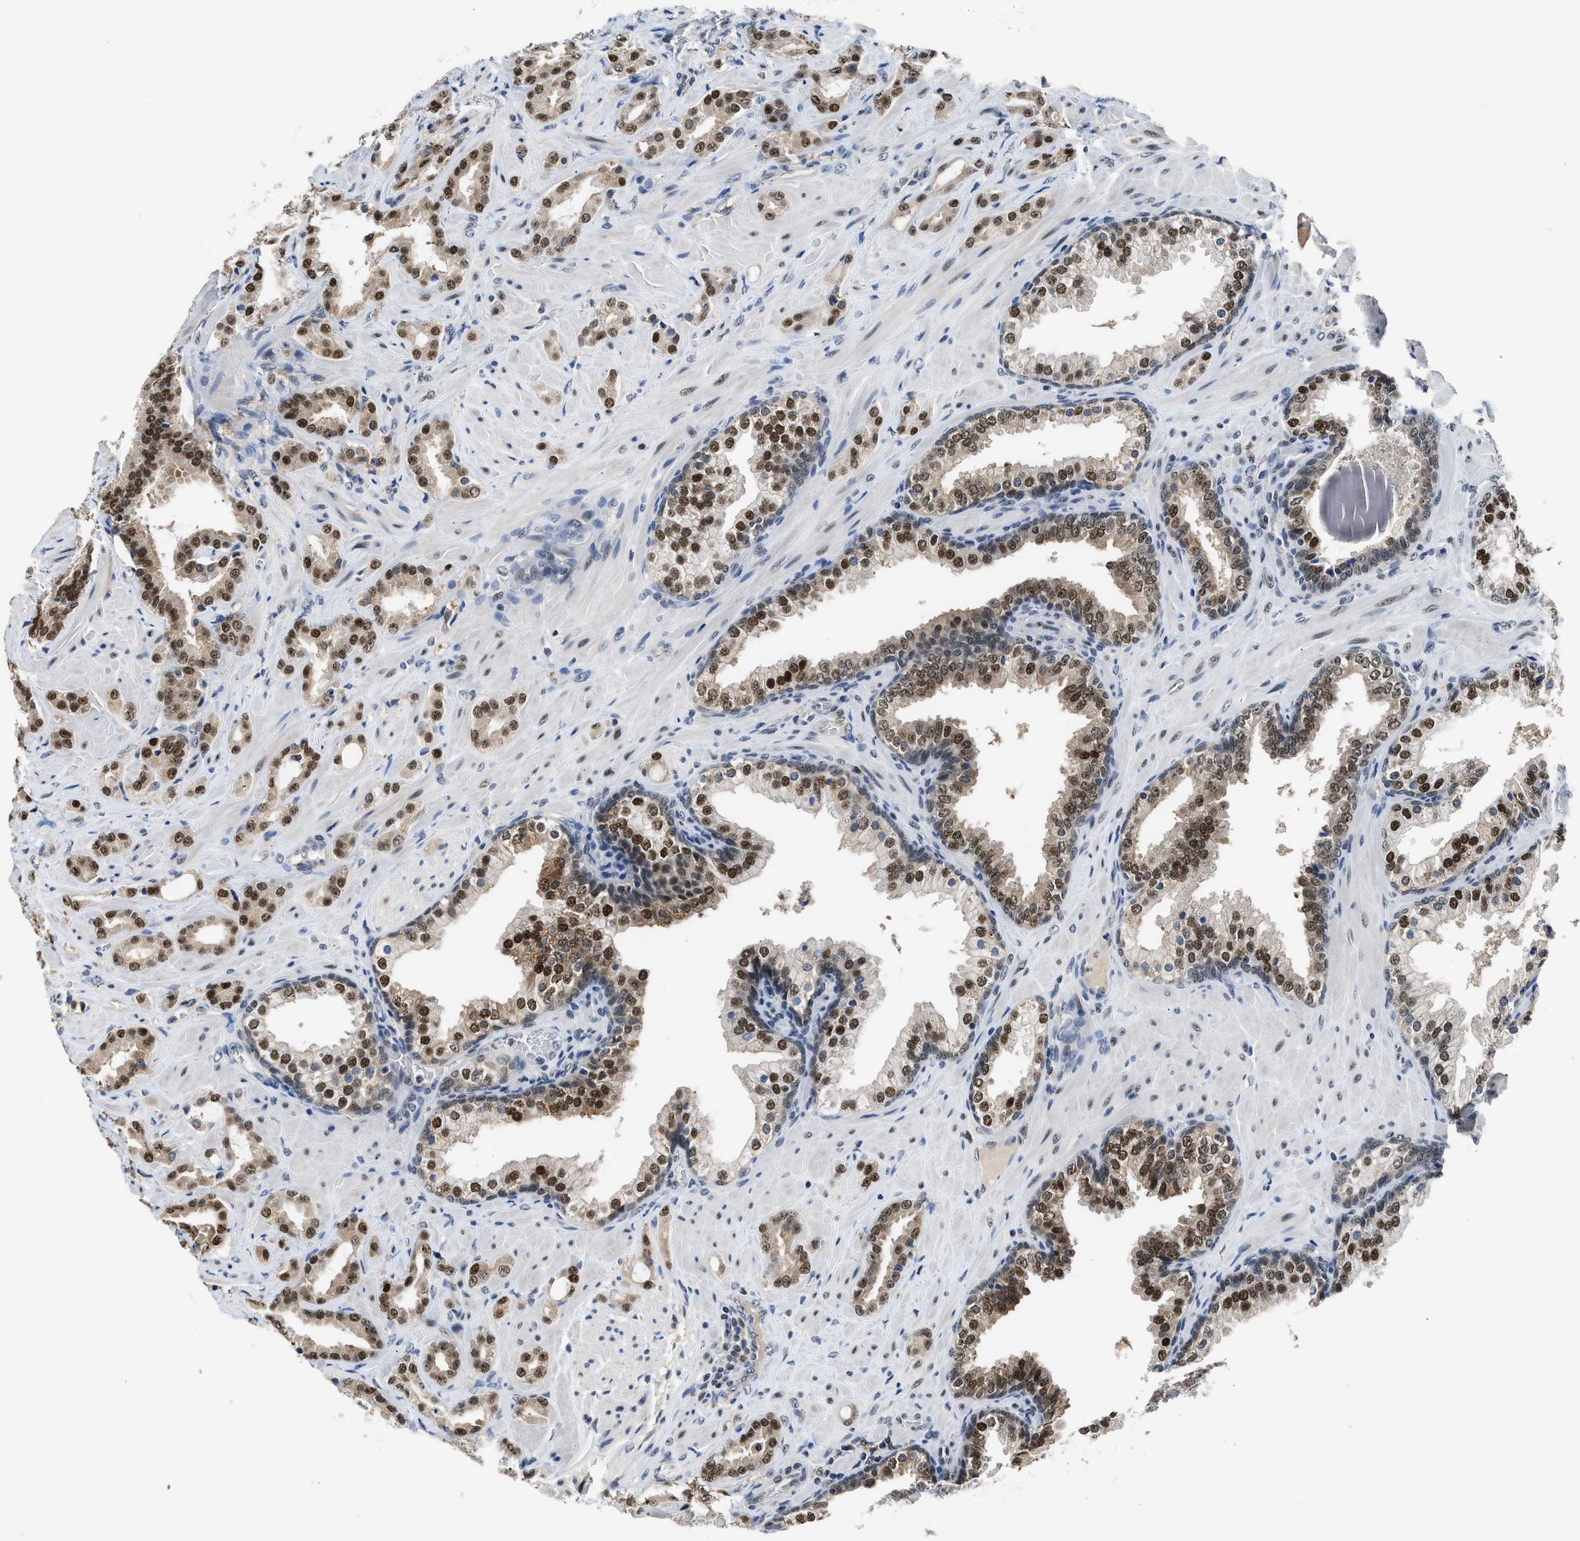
{"staining": {"intensity": "strong", "quantity": ">75%", "location": "nuclear"}, "tissue": "prostate cancer", "cell_type": "Tumor cells", "image_type": "cancer", "snomed": [{"axis": "morphology", "description": "Adenocarcinoma, High grade"}, {"axis": "topography", "description": "Prostate"}], "caption": "Prostate adenocarcinoma (high-grade) stained with immunohistochemistry exhibits strong nuclear staining in about >75% of tumor cells.", "gene": "ALX1", "patient": {"sex": "male", "age": 52}}